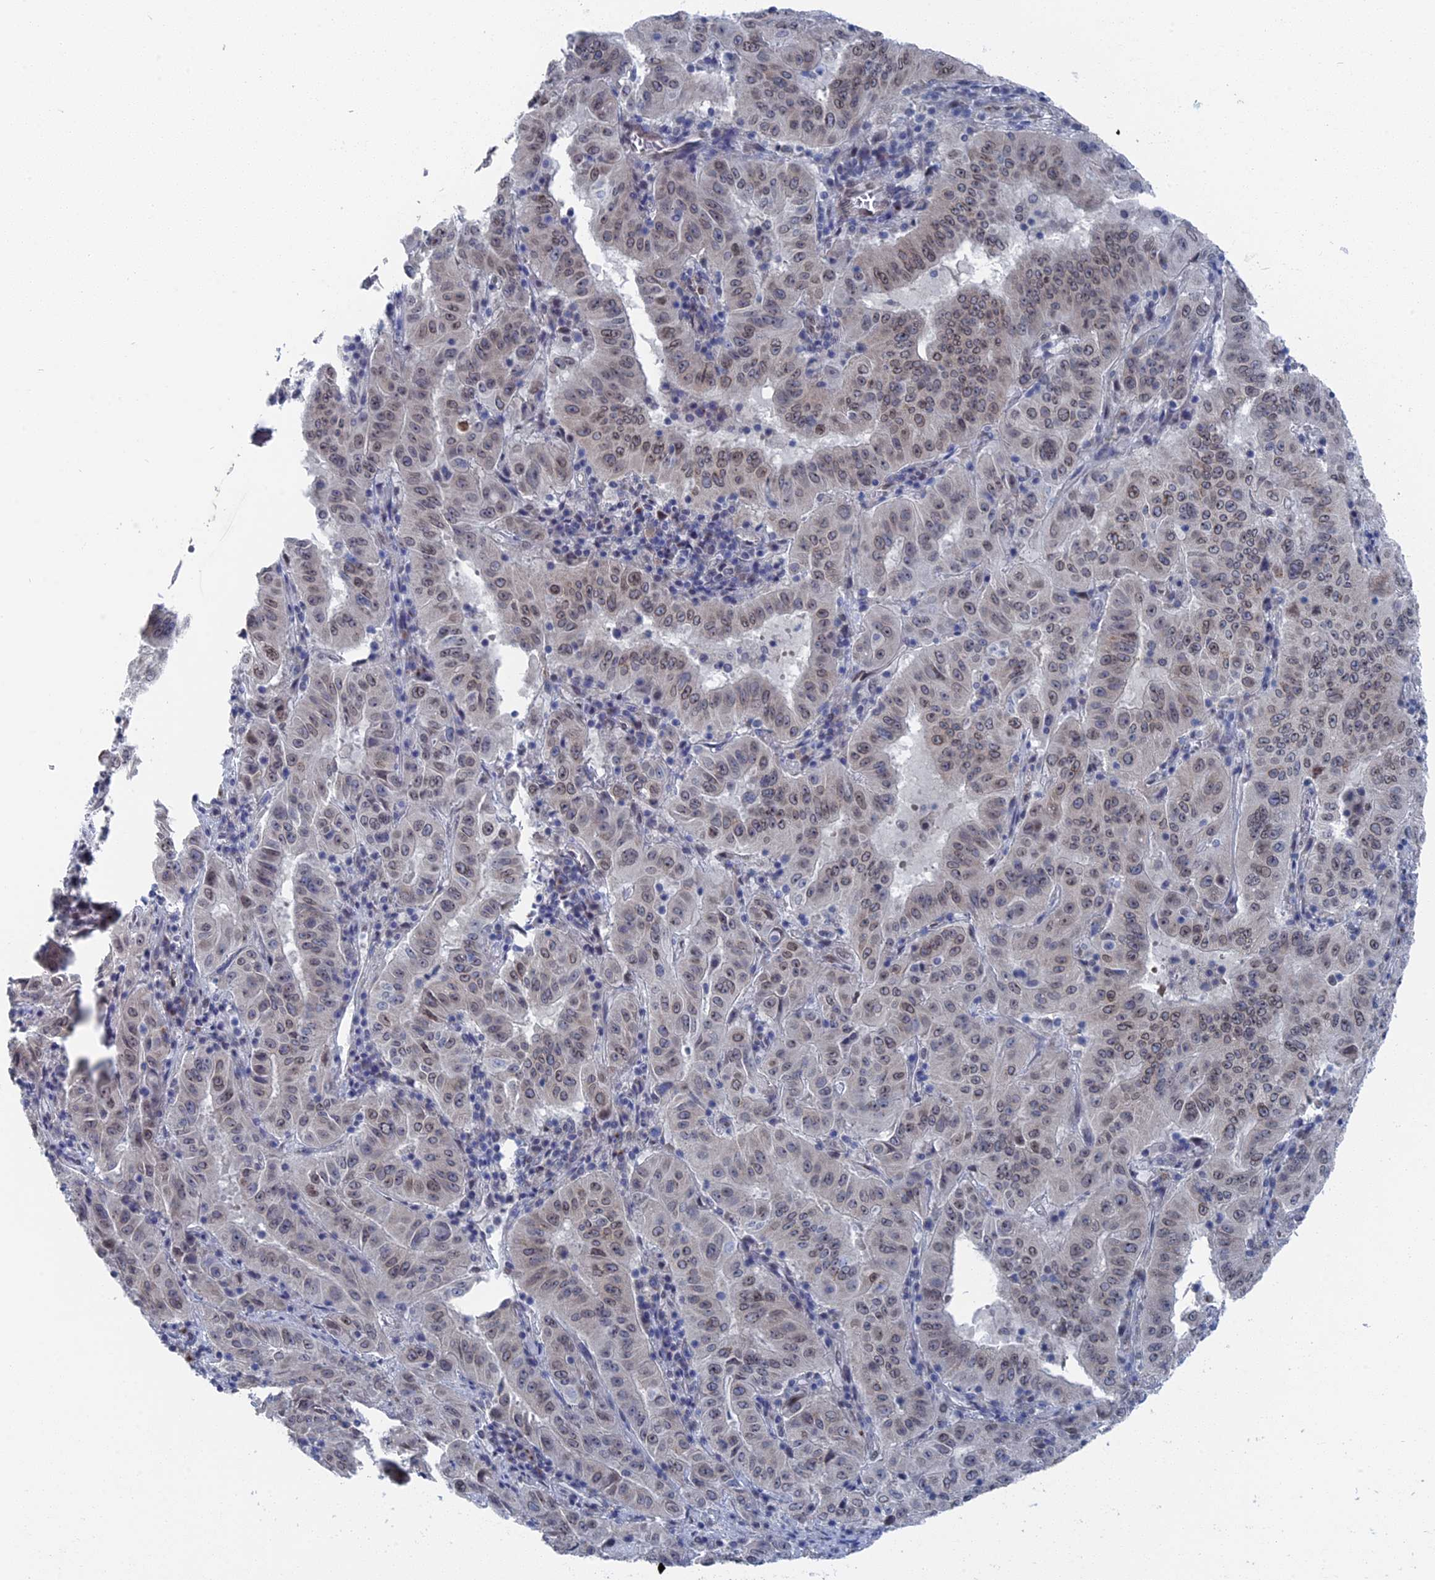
{"staining": {"intensity": "weak", "quantity": "25%-75%", "location": "nuclear"}, "tissue": "pancreatic cancer", "cell_type": "Tumor cells", "image_type": "cancer", "snomed": [{"axis": "morphology", "description": "Adenocarcinoma, NOS"}, {"axis": "topography", "description": "Pancreas"}], "caption": "High-power microscopy captured an IHC photomicrograph of pancreatic cancer (adenocarcinoma), revealing weak nuclear positivity in about 25%-75% of tumor cells.", "gene": "MTRF1", "patient": {"sex": "male", "age": 63}}